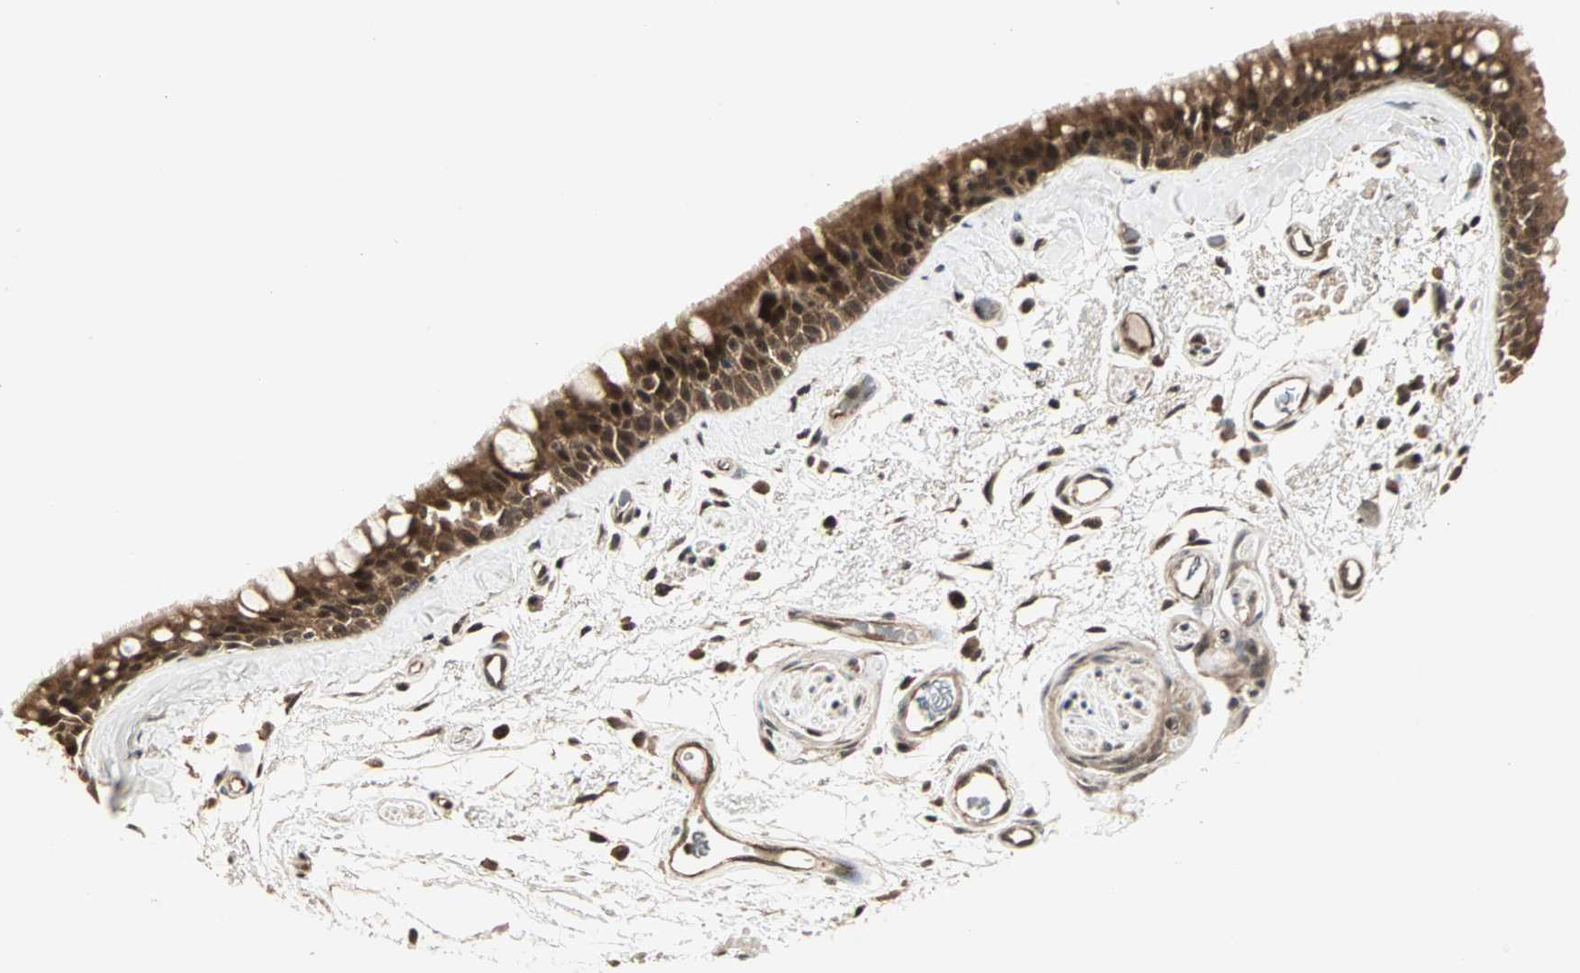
{"staining": {"intensity": "strong", "quantity": ">75%", "location": "cytoplasmic/membranous,nuclear"}, "tissue": "bronchus", "cell_type": "Respiratory epithelial cells", "image_type": "normal", "snomed": [{"axis": "morphology", "description": "Normal tissue, NOS"}, {"axis": "morphology", "description": "Adenocarcinoma, NOS"}, {"axis": "topography", "description": "Bronchus"}, {"axis": "topography", "description": "Lung"}], "caption": "Strong cytoplasmic/membranous,nuclear protein staining is seen in about >75% of respiratory epithelial cells in bronchus. (Stains: DAB in brown, nuclei in blue, Microscopy: brightfield microscopy at high magnification).", "gene": "CSNK2B", "patient": {"sex": "female", "age": 54}}